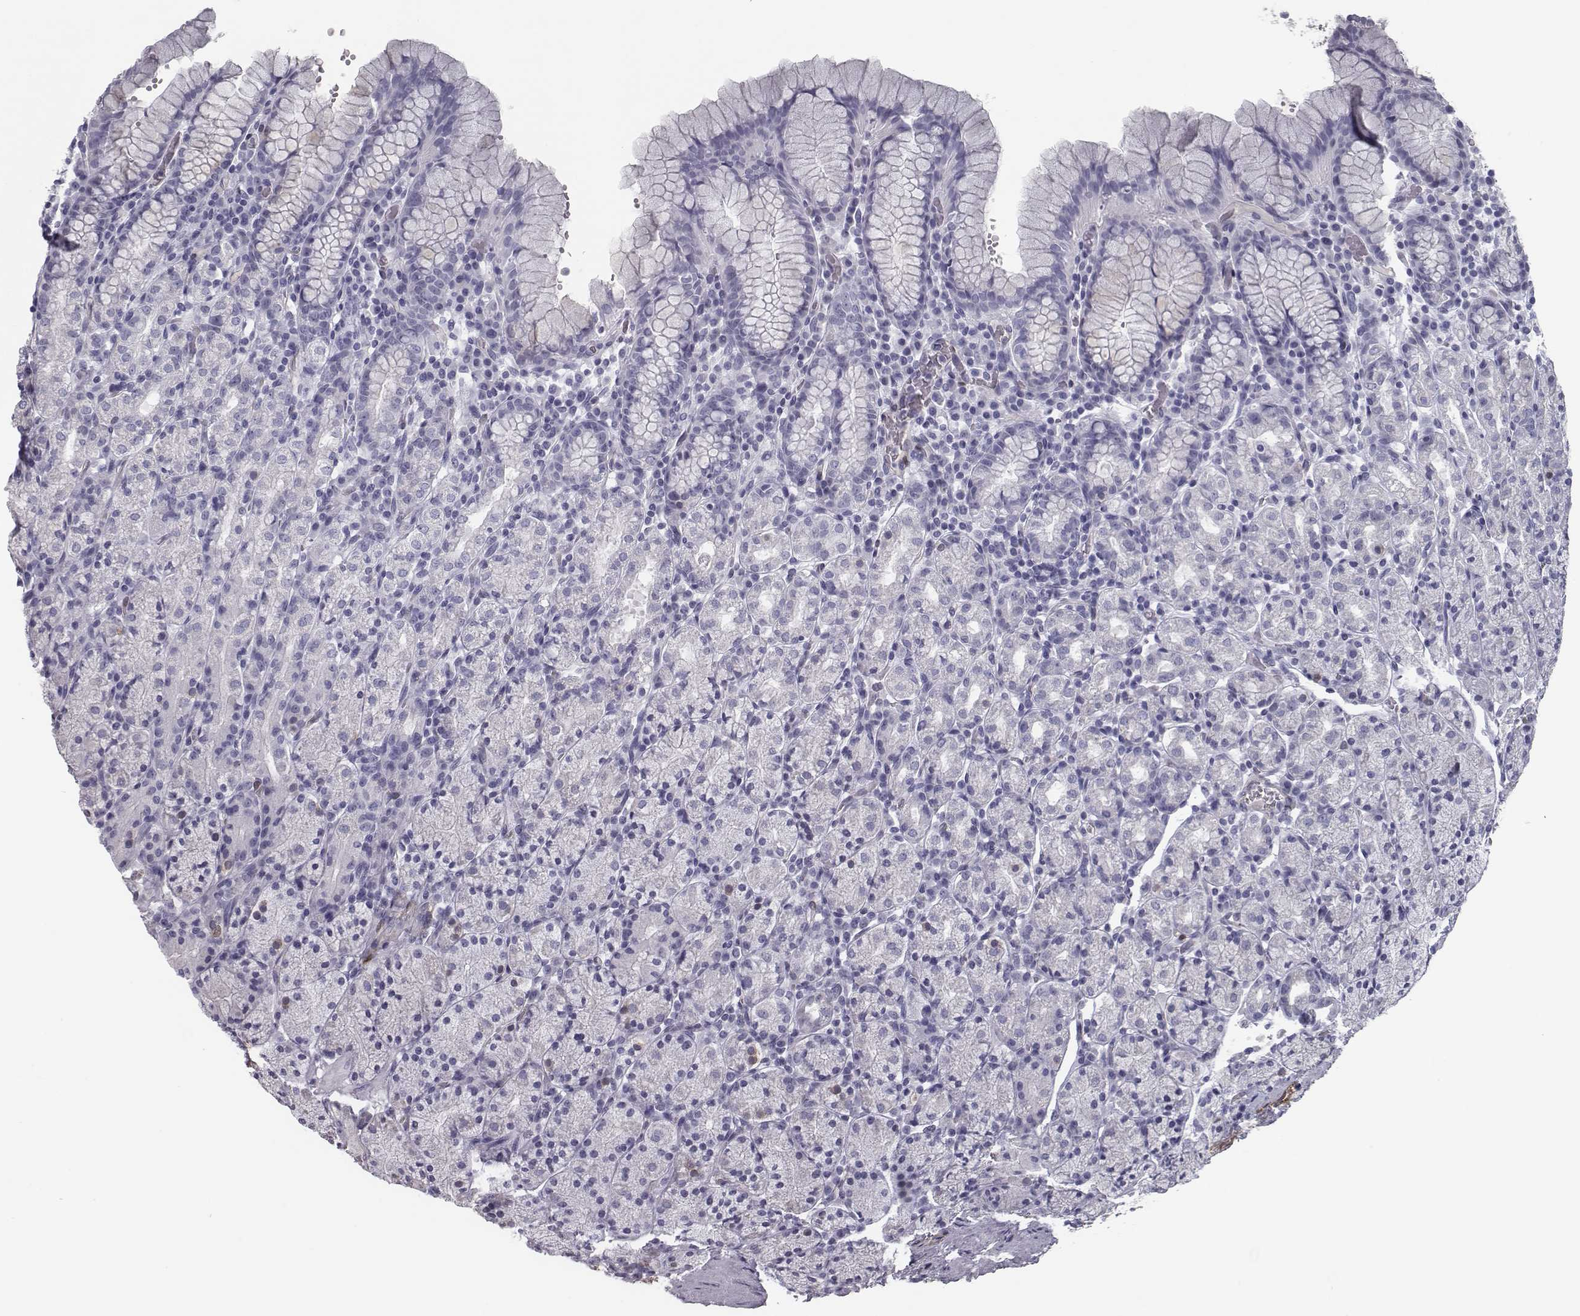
{"staining": {"intensity": "negative", "quantity": "none", "location": "none"}, "tissue": "stomach", "cell_type": "Glandular cells", "image_type": "normal", "snomed": [{"axis": "morphology", "description": "Normal tissue, NOS"}, {"axis": "topography", "description": "Stomach, upper"}, {"axis": "topography", "description": "Stomach"}], "caption": "Immunohistochemistry (IHC) of unremarkable human stomach displays no expression in glandular cells. (DAB (3,3'-diaminobenzidine) IHC visualized using brightfield microscopy, high magnification).", "gene": "ISYNA1", "patient": {"sex": "male", "age": 62}}